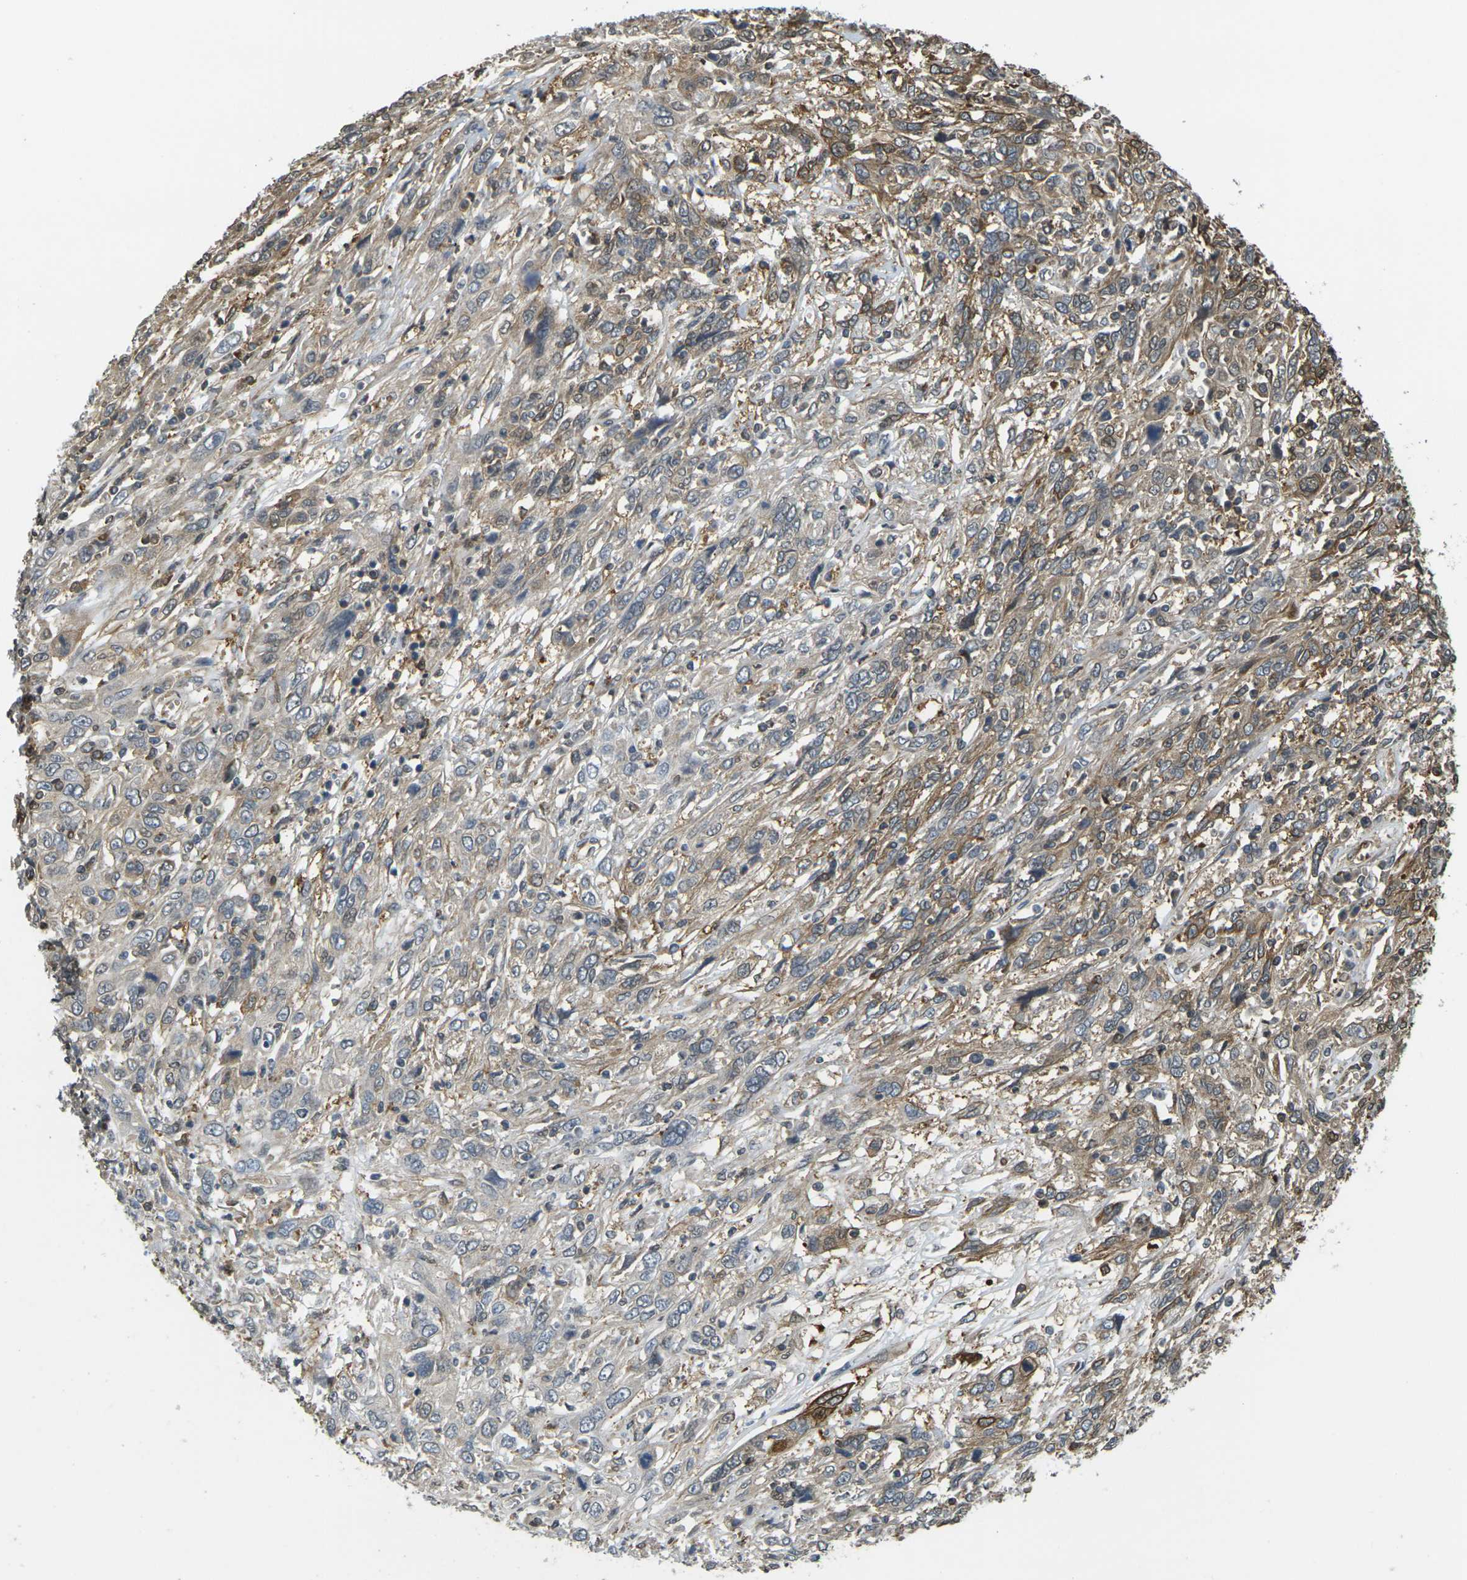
{"staining": {"intensity": "weak", "quantity": ">75%", "location": "cytoplasmic/membranous"}, "tissue": "cervical cancer", "cell_type": "Tumor cells", "image_type": "cancer", "snomed": [{"axis": "morphology", "description": "Squamous cell carcinoma, NOS"}, {"axis": "topography", "description": "Cervix"}], "caption": "An immunohistochemistry (IHC) histopathology image of neoplastic tissue is shown. Protein staining in brown shows weak cytoplasmic/membranous positivity in squamous cell carcinoma (cervical) within tumor cells.", "gene": "CAST", "patient": {"sex": "female", "age": 46}}